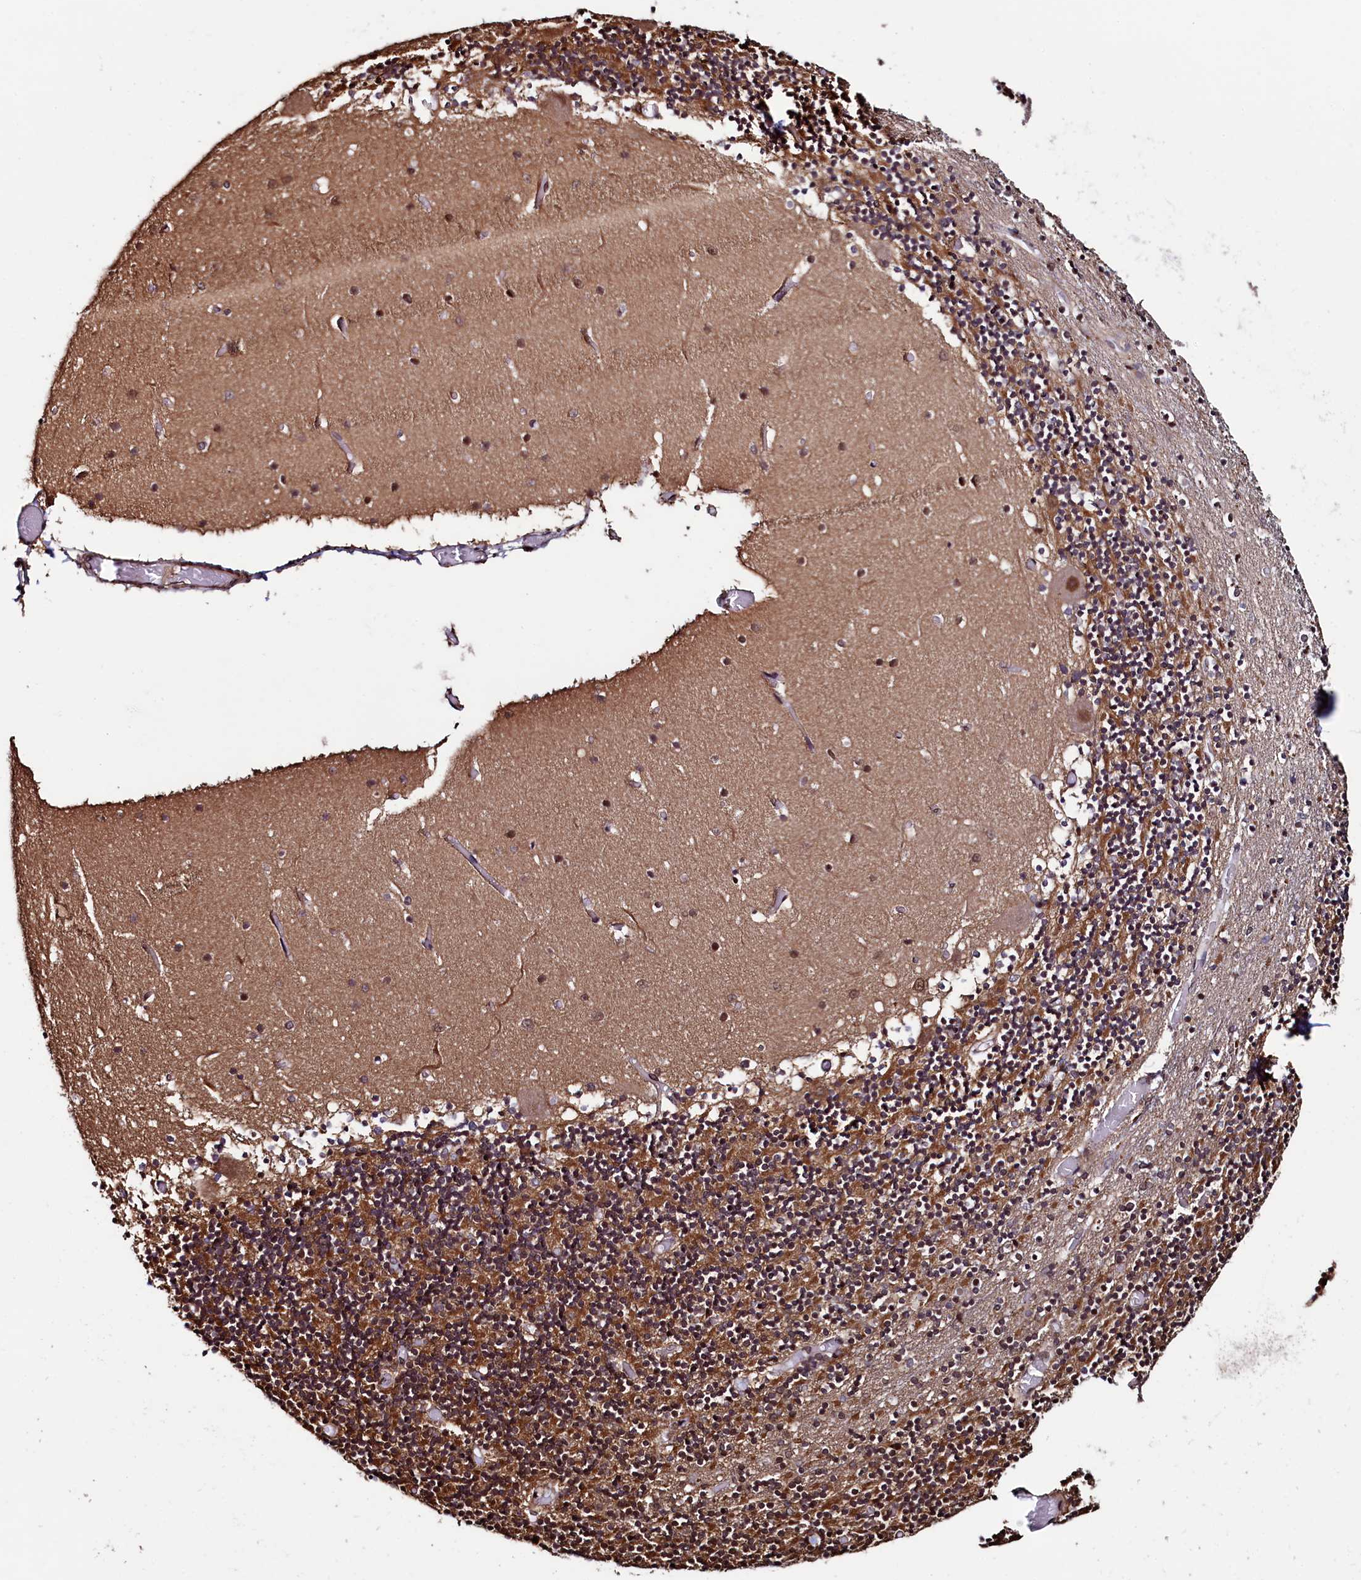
{"staining": {"intensity": "moderate", "quantity": ">75%", "location": "cytoplasmic/membranous"}, "tissue": "cerebellum", "cell_type": "Cells in granular layer", "image_type": "normal", "snomed": [{"axis": "morphology", "description": "Normal tissue, NOS"}, {"axis": "topography", "description": "Cerebellum"}], "caption": "This histopathology image demonstrates immunohistochemistry (IHC) staining of benign cerebellum, with medium moderate cytoplasmic/membranous staining in approximately >75% of cells in granular layer.", "gene": "LEO1", "patient": {"sex": "female", "age": 28}}